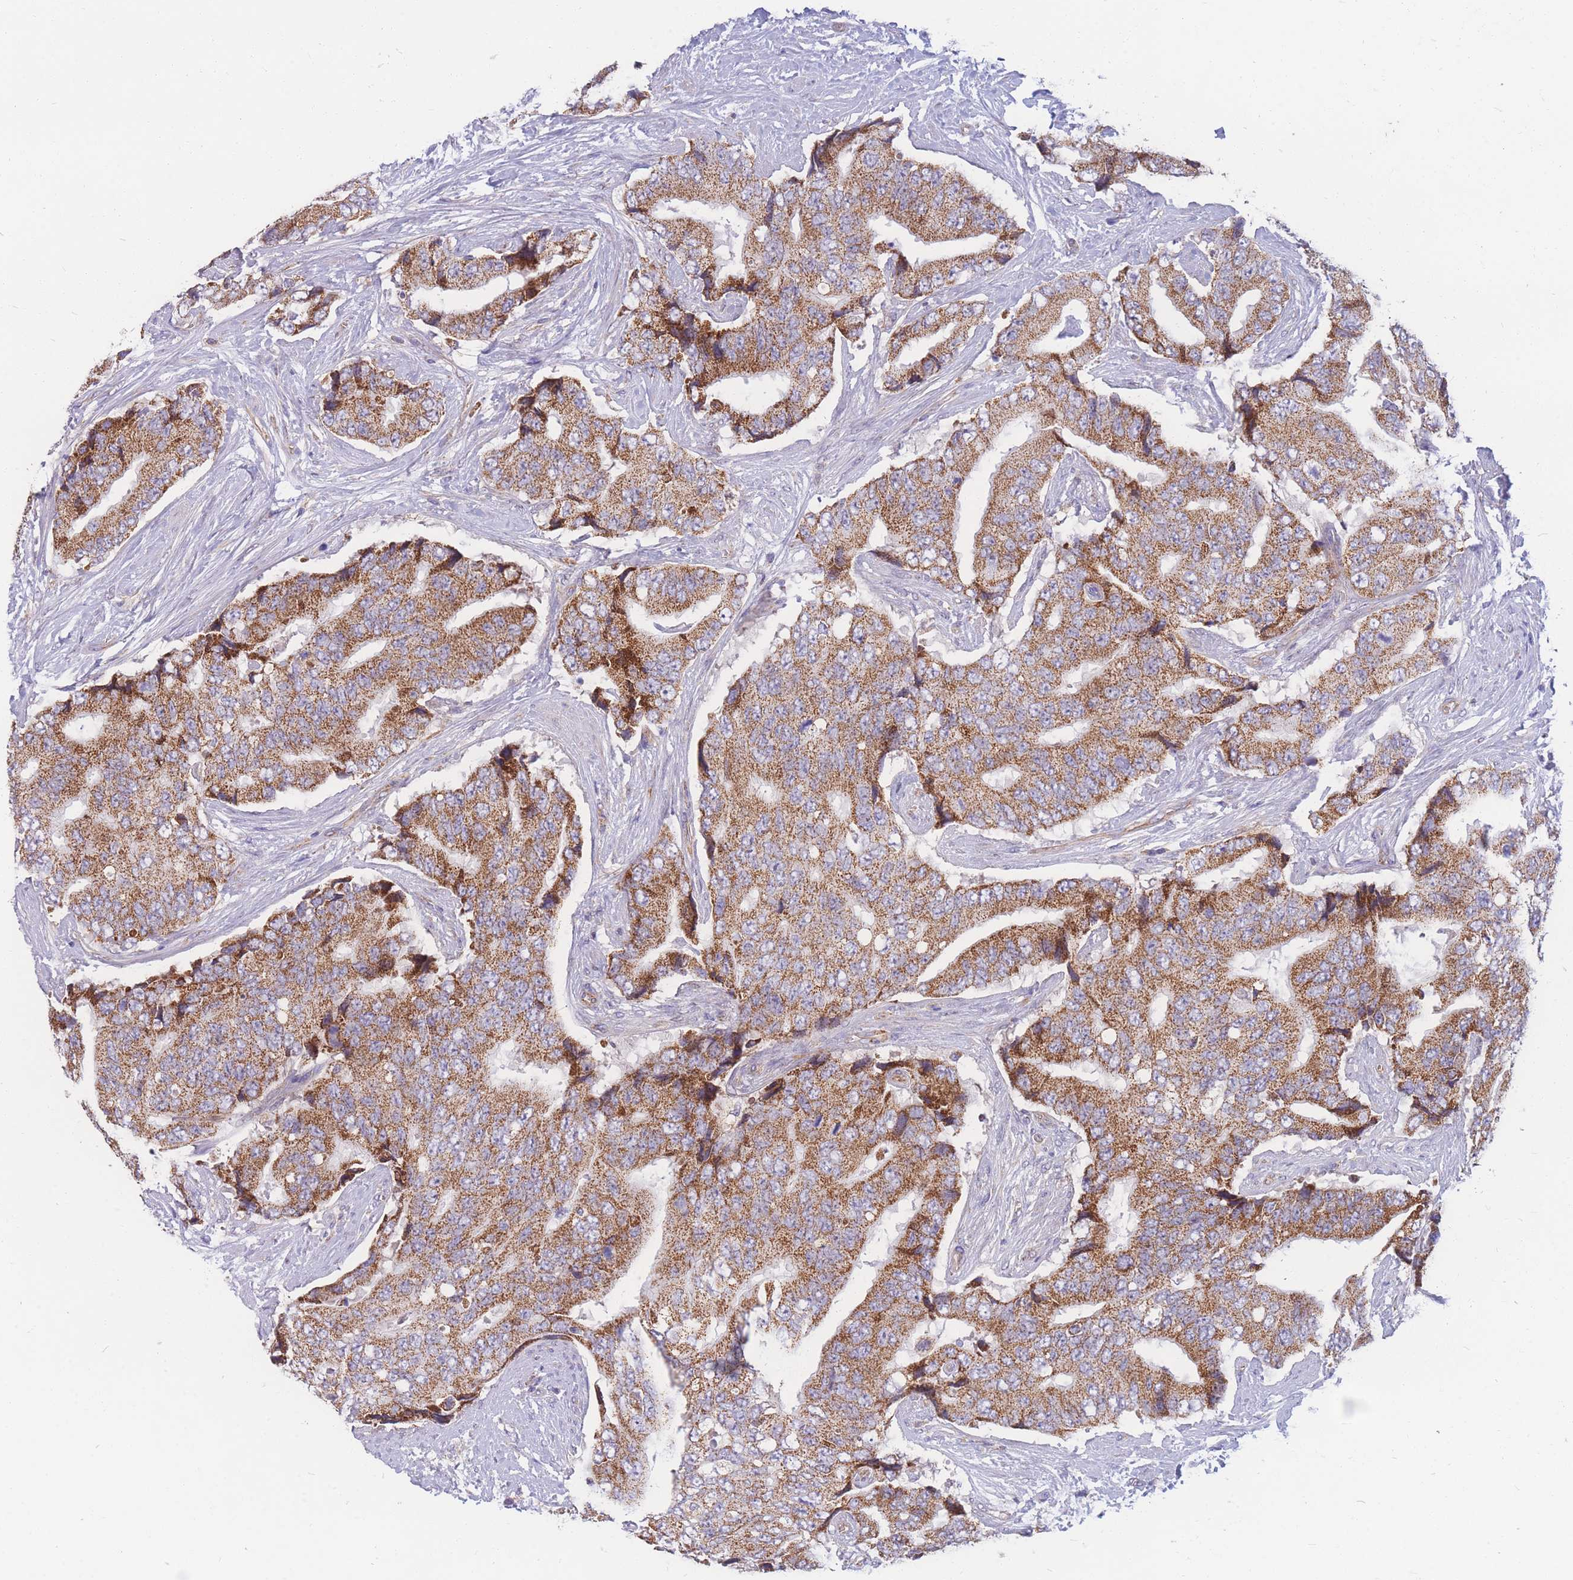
{"staining": {"intensity": "moderate", "quantity": ">75%", "location": "cytoplasmic/membranous"}, "tissue": "prostate cancer", "cell_type": "Tumor cells", "image_type": "cancer", "snomed": [{"axis": "morphology", "description": "Adenocarcinoma, High grade"}, {"axis": "topography", "description": "Prostate"}], "caption": "Immunohistochemistry (IHC) micrograph of human prostate cancer stained for a protein (brown), which reveals medium levels of moderate cytoplasmic/membranous expression in about >75% of tumor cells.", "gene": "MRPS9", "patient": {"sex": "male", "age": 70}}